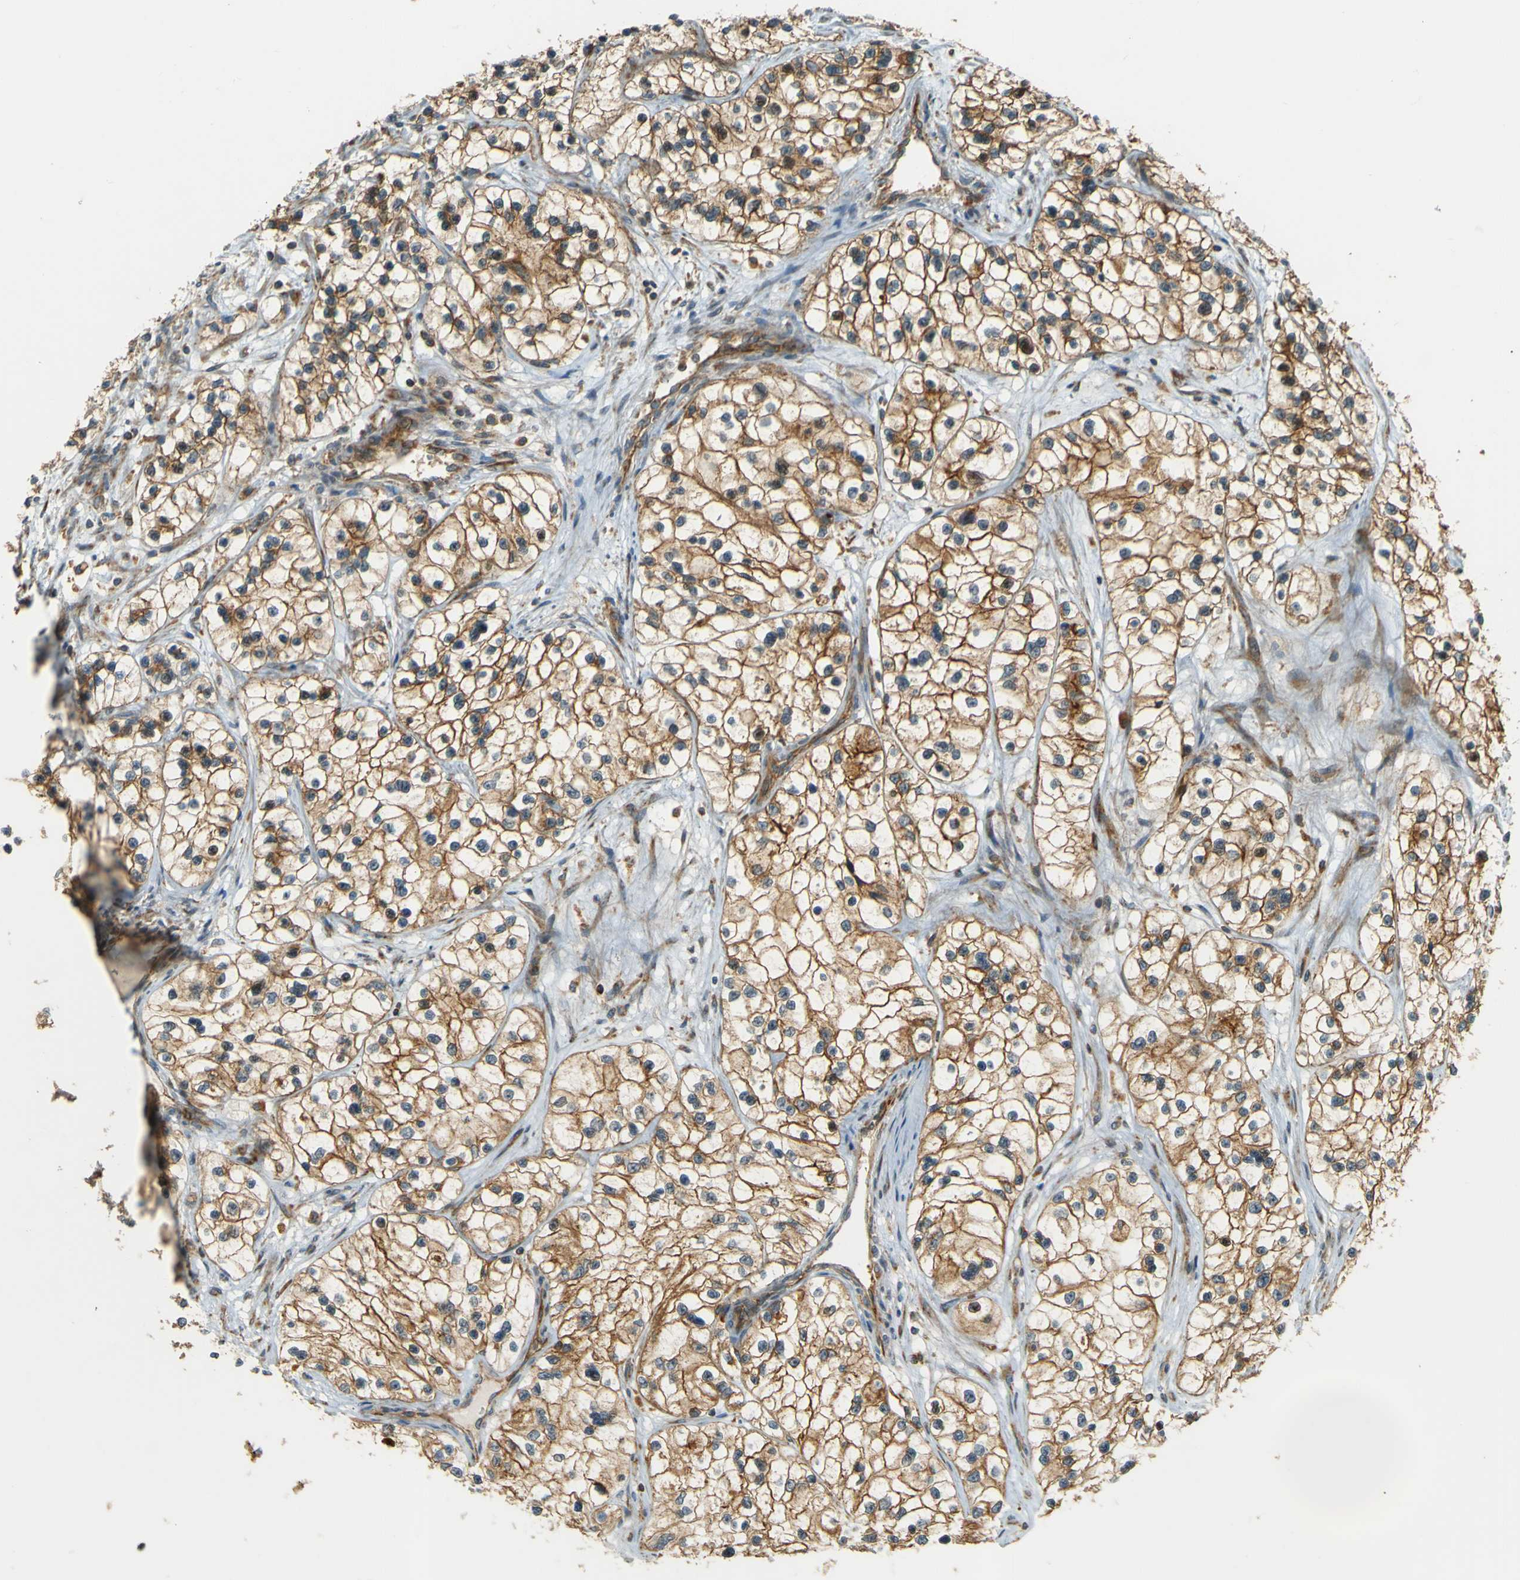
{"staining": {"intensity": "strong", "quantity": ">75%", "location": "cytoplasmic/membranous"}, "tissue": "renal cancer", "cell_type": "Tumor cells", "image_type": "cancer", "snomed": [{"axis": "morphology", "description": "Adenocarcinoma, NOS"}, {"axis": "topography", "description": "Kidney"}], "caption": "The photomicrograph displays a brown stain indicating the presence of a protein in the cytoplasmic/membranous of tumor cells in adenocarcinoma (renal).", "gene": "DNAJC5", "patient": {"sex": "female", "age": 57}}